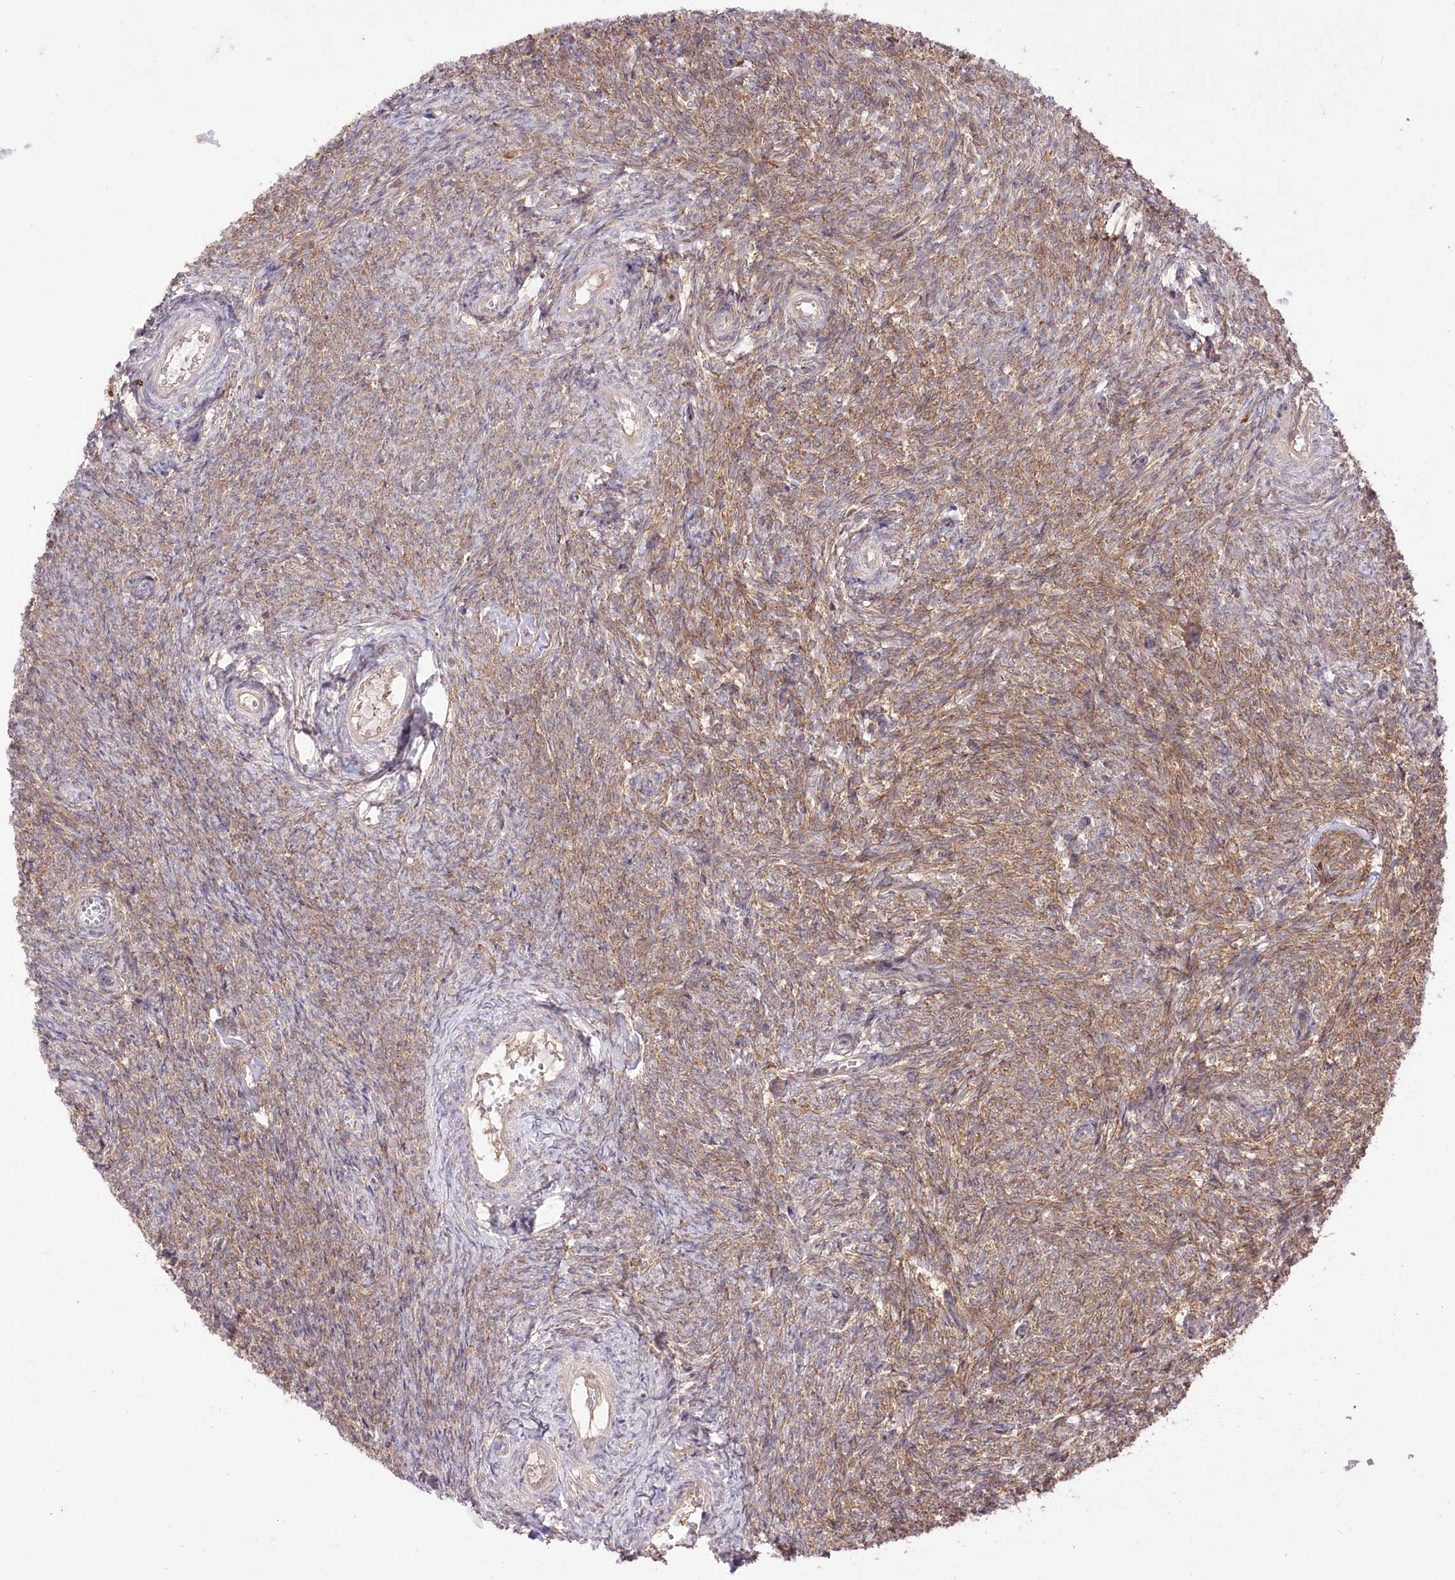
{"staining": {"intensity": "strong", "quantity": ">75%", "location": "cytoplasmic/membranous"}, "tissue": "ovary", "cell_type": "Follicle cells", "image_type": "normal", "snomed": [{"axis": "morphology", "description": "Normal tissue, NOS"}, {"axis": "topography", "description": "Ovary"}], "caption": "DAB (3,3'-diaminobenzidine) immunohistochemical staining of benign ovary demonstrates strong cytoplasmic/membranous protein positivity in approximately >75% of follicle cells.", "gene": "XYLB", "patient": {"sex": "female", "age": 44}}